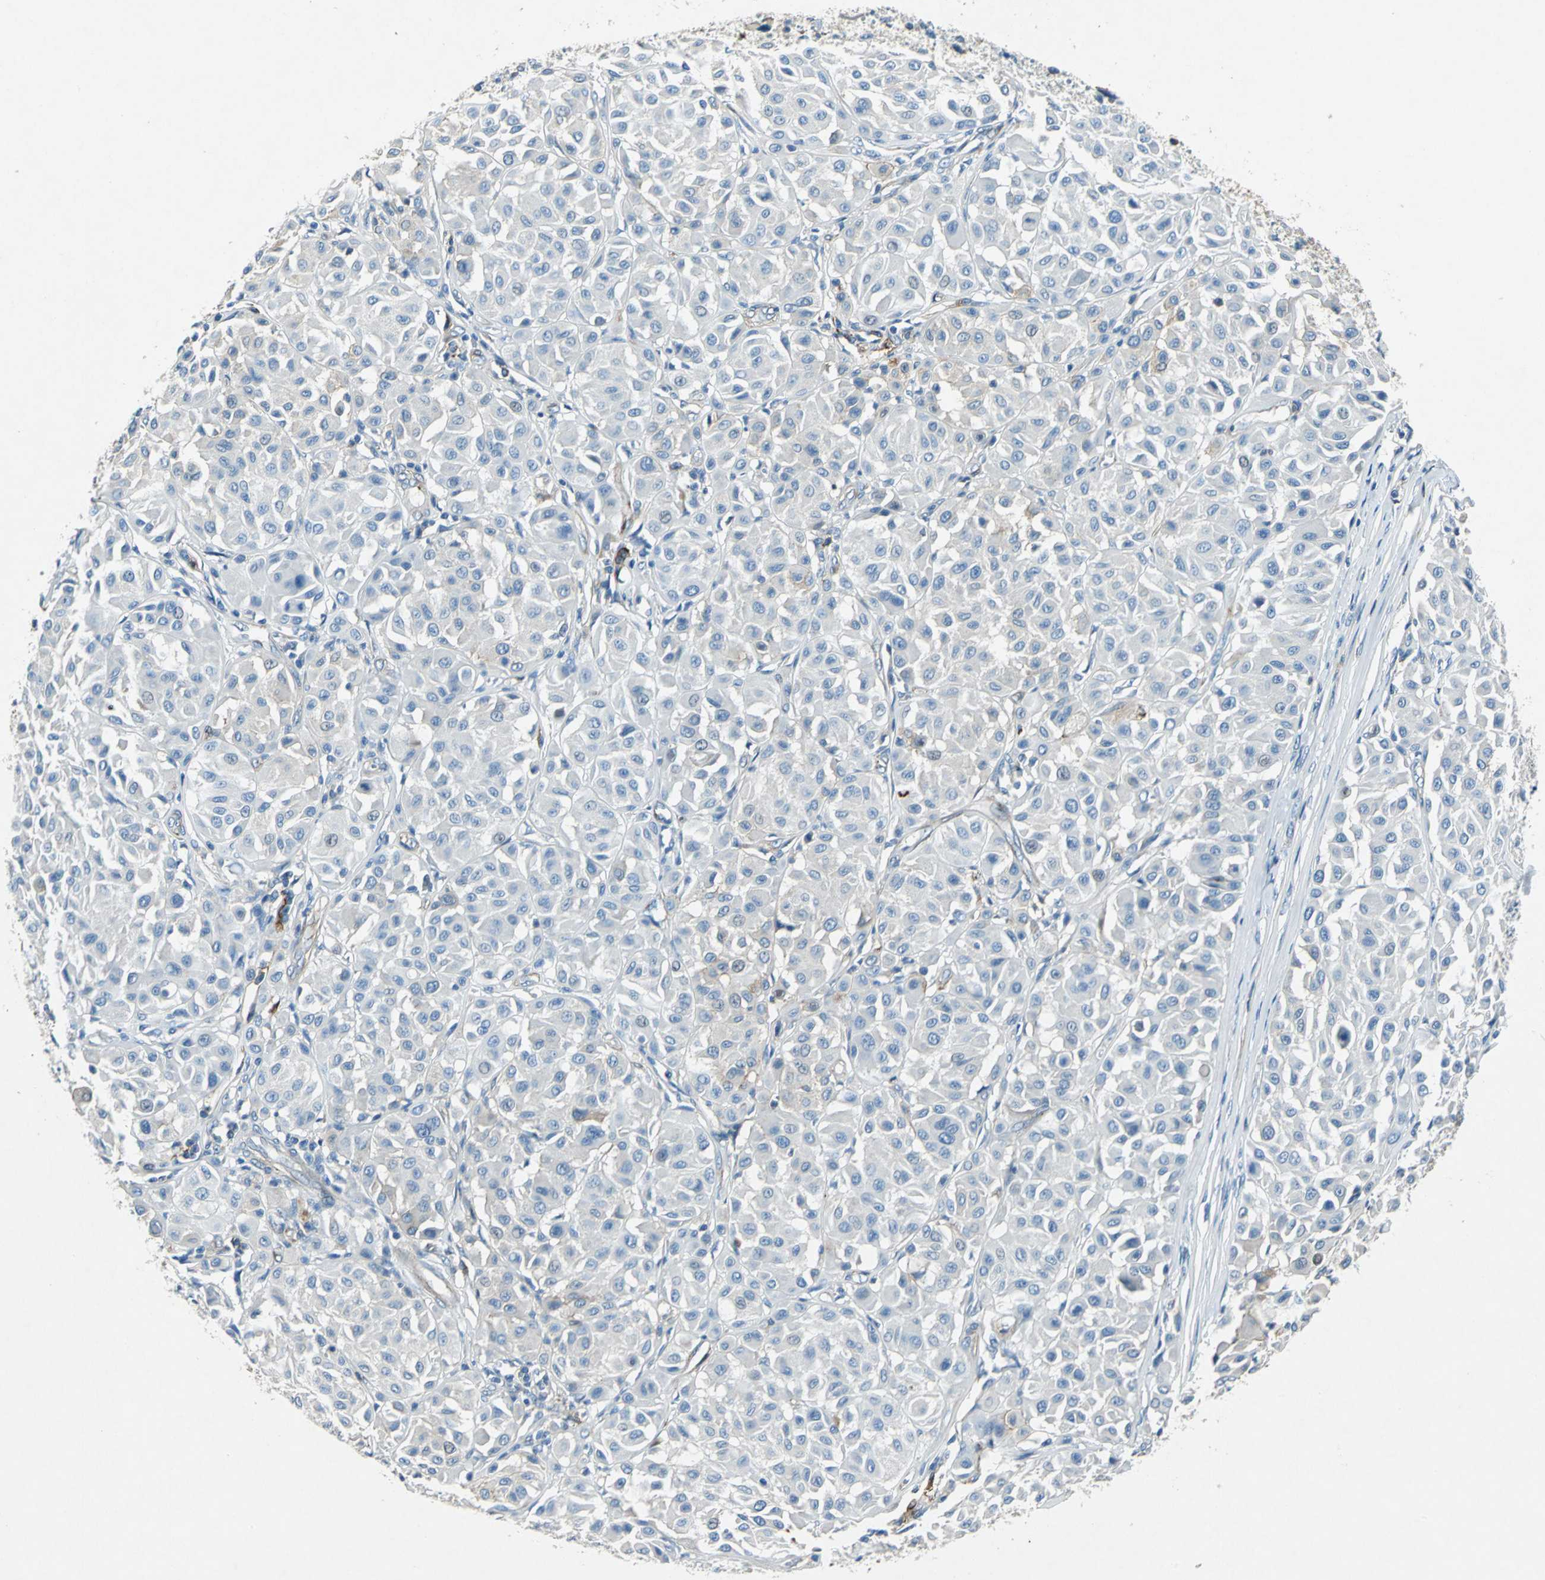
{"staining": {"intensity": "negative", "quantity": "none", "location": "none"}, "tissue": "melanoma", "cell_type": "Tumor cells", "image_type": "cancer", "snomed": [{"axis": "morphology", "description": "Malignant melanoma, Metastatic site"}, {"axis": "topography", "description": "Soft tissue"}], "caption": "IHC image of neoplastic tissue: human melanoma stained with DAB (3,3'-diaminobenzidine) shows no significant protein expression in tumor cells.", "gene": "RPS13", "patient": {"sex": "male", "age": 41}}